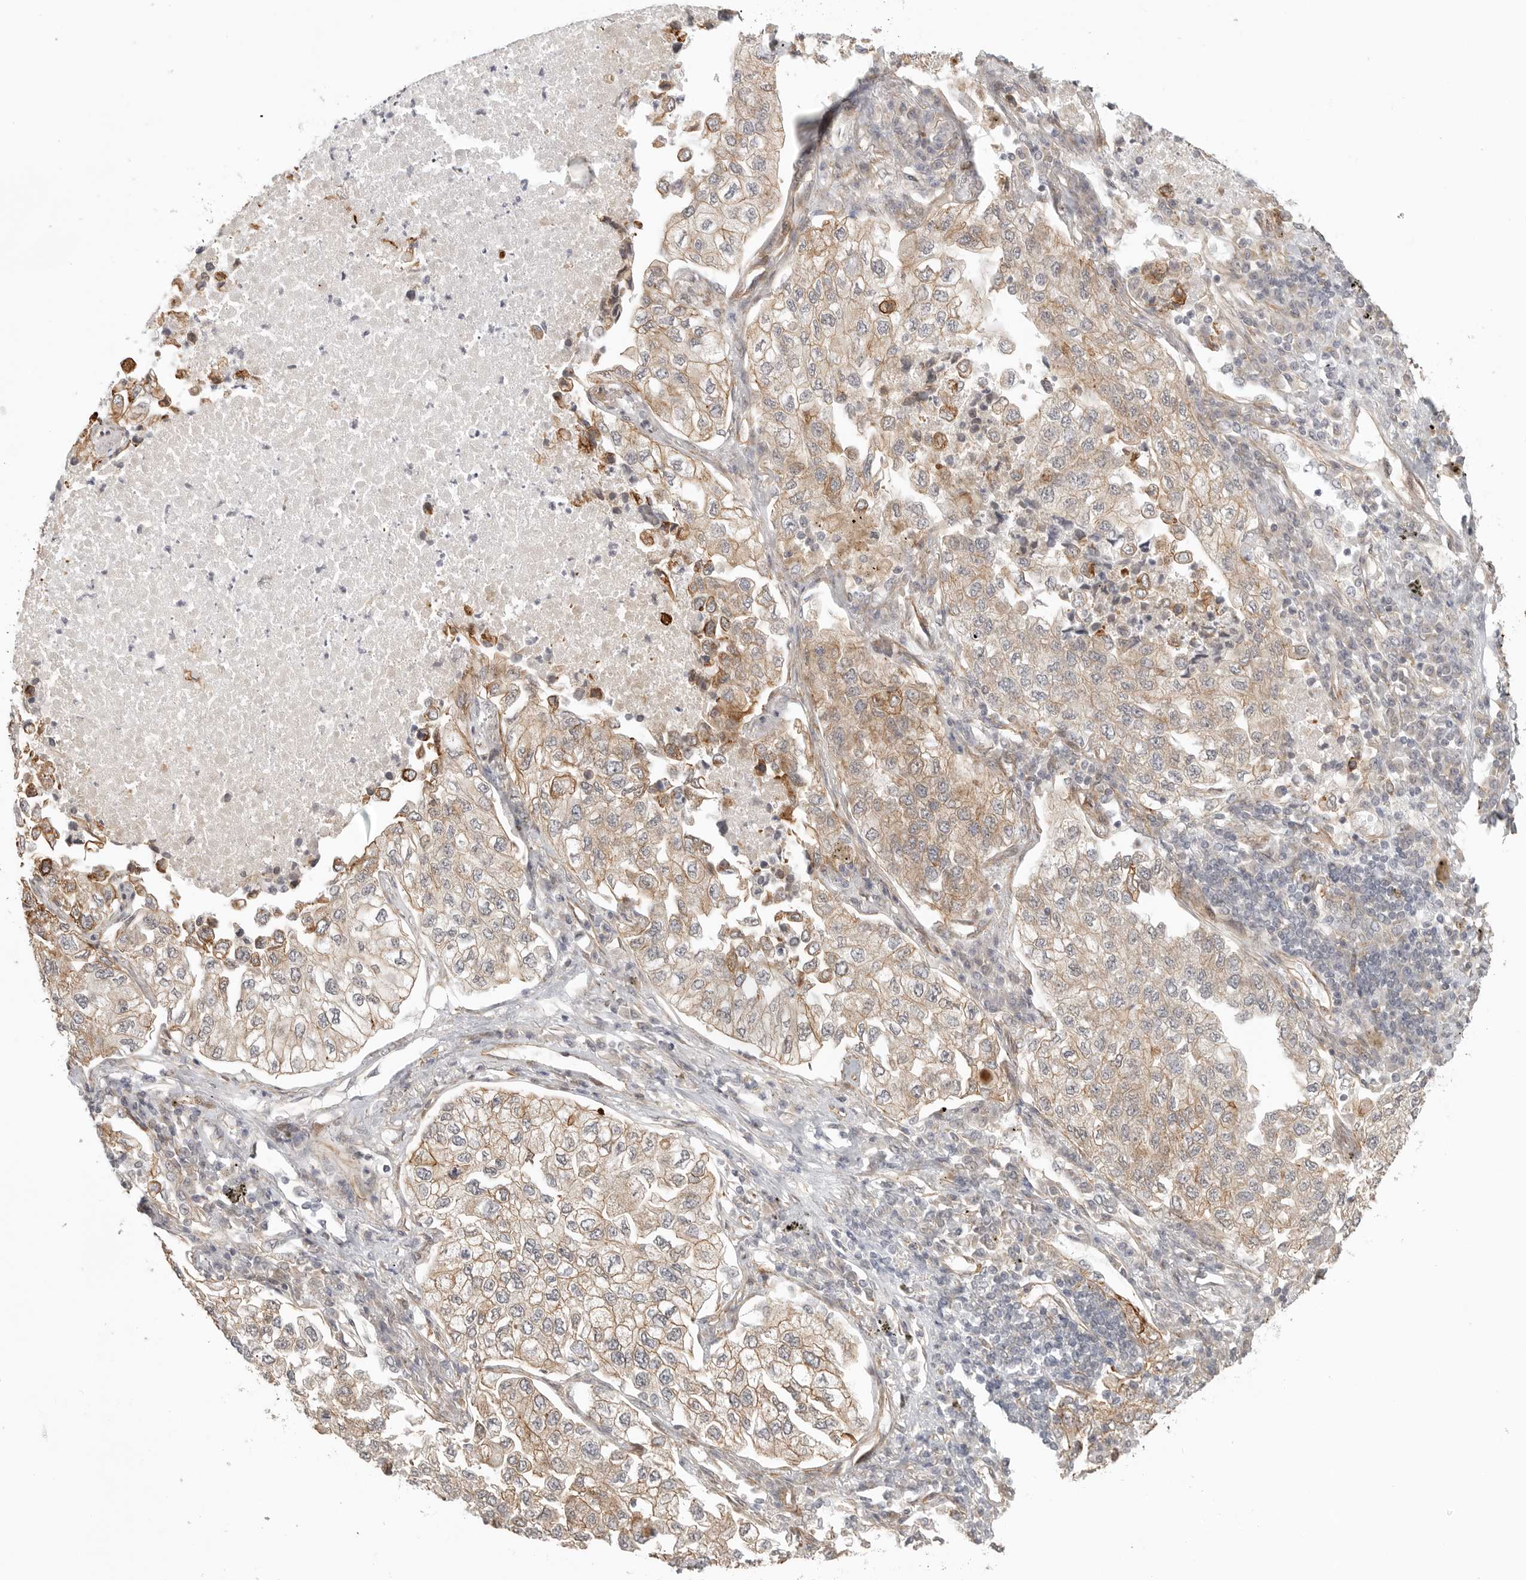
{"staining": {"intensity": "moderate", "quantity": ">75%", "location": "cytoplasmic/membranous"}, "tissue": "lung cancer", "cell_type": "Tumor cells", "image_type": "cancer", "snomed": [{"axis": "morphology", "description": "Adenocarcinoma, NOS"}, {"axis": "topography", "description": "Lung"}], "caption": "Lung adenocarcinoma was stained to show a protein in brown. There is medium levels of moderate cytoplasmic/membranous staining in approximately >75% of tumor cells. The staining is performed using DAB brown chromogen to label protein expression. The nuclei are counter-stained blue using hematoxylin.", "gene": "ATOH7", "patient": {"sex": "male", "age": 63}}